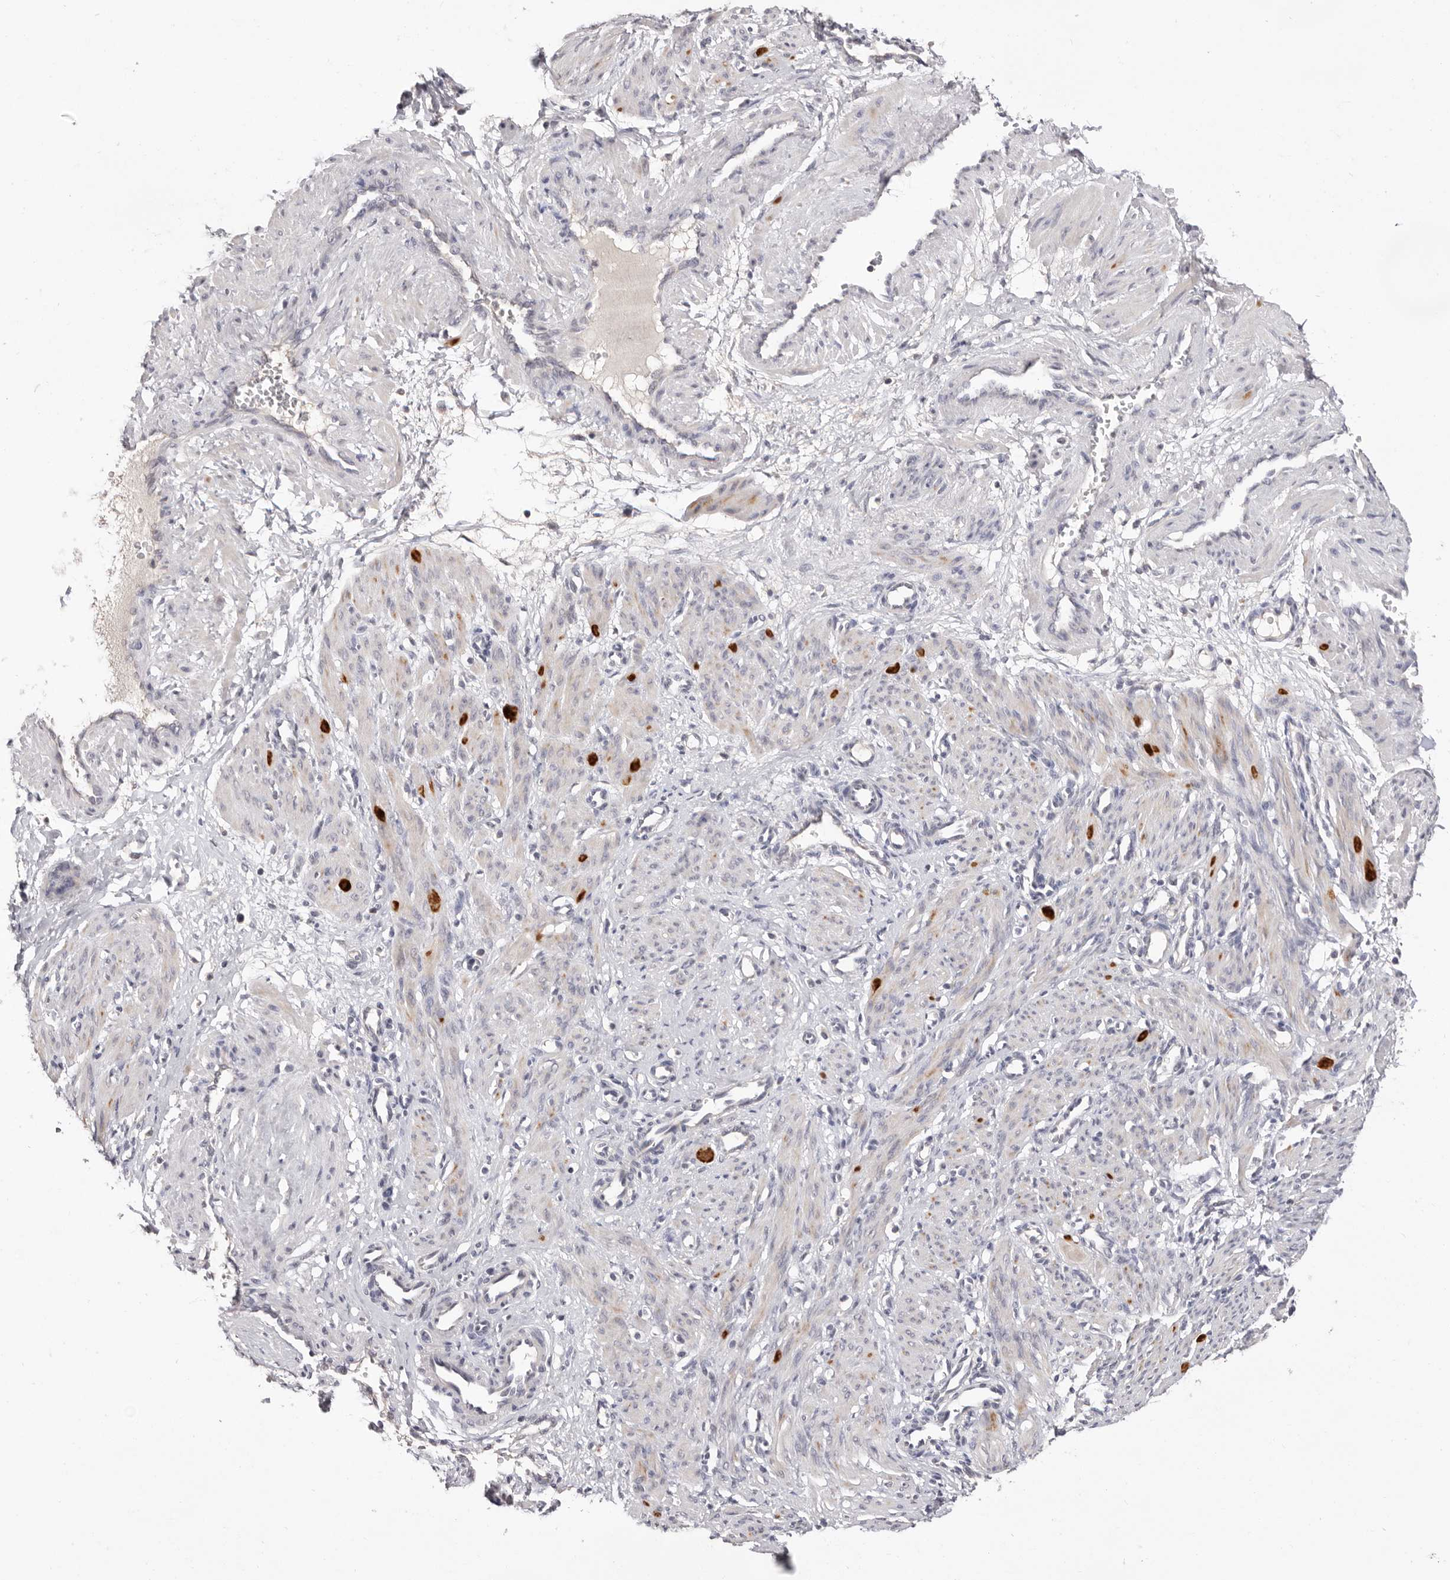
{"staining": {"intensity": "weak", "quantity": "<25%", "location": "cytoplasmic/membranous"}, "tissue": "smooth muscle", "cell_type": "Smooth muscle cells", "image_type": "normal", "snomed": [{"axis": "morphology", "description": "Normal tissue, NOS"}, {"axis": "topography", "description": "Endometrium"}], "caption": "A micrograph of human smooth muscle is negative for staining in smooth muscle cells.", "gene": "DOP1A", "patient": {"sex": "female", "age": 33}}